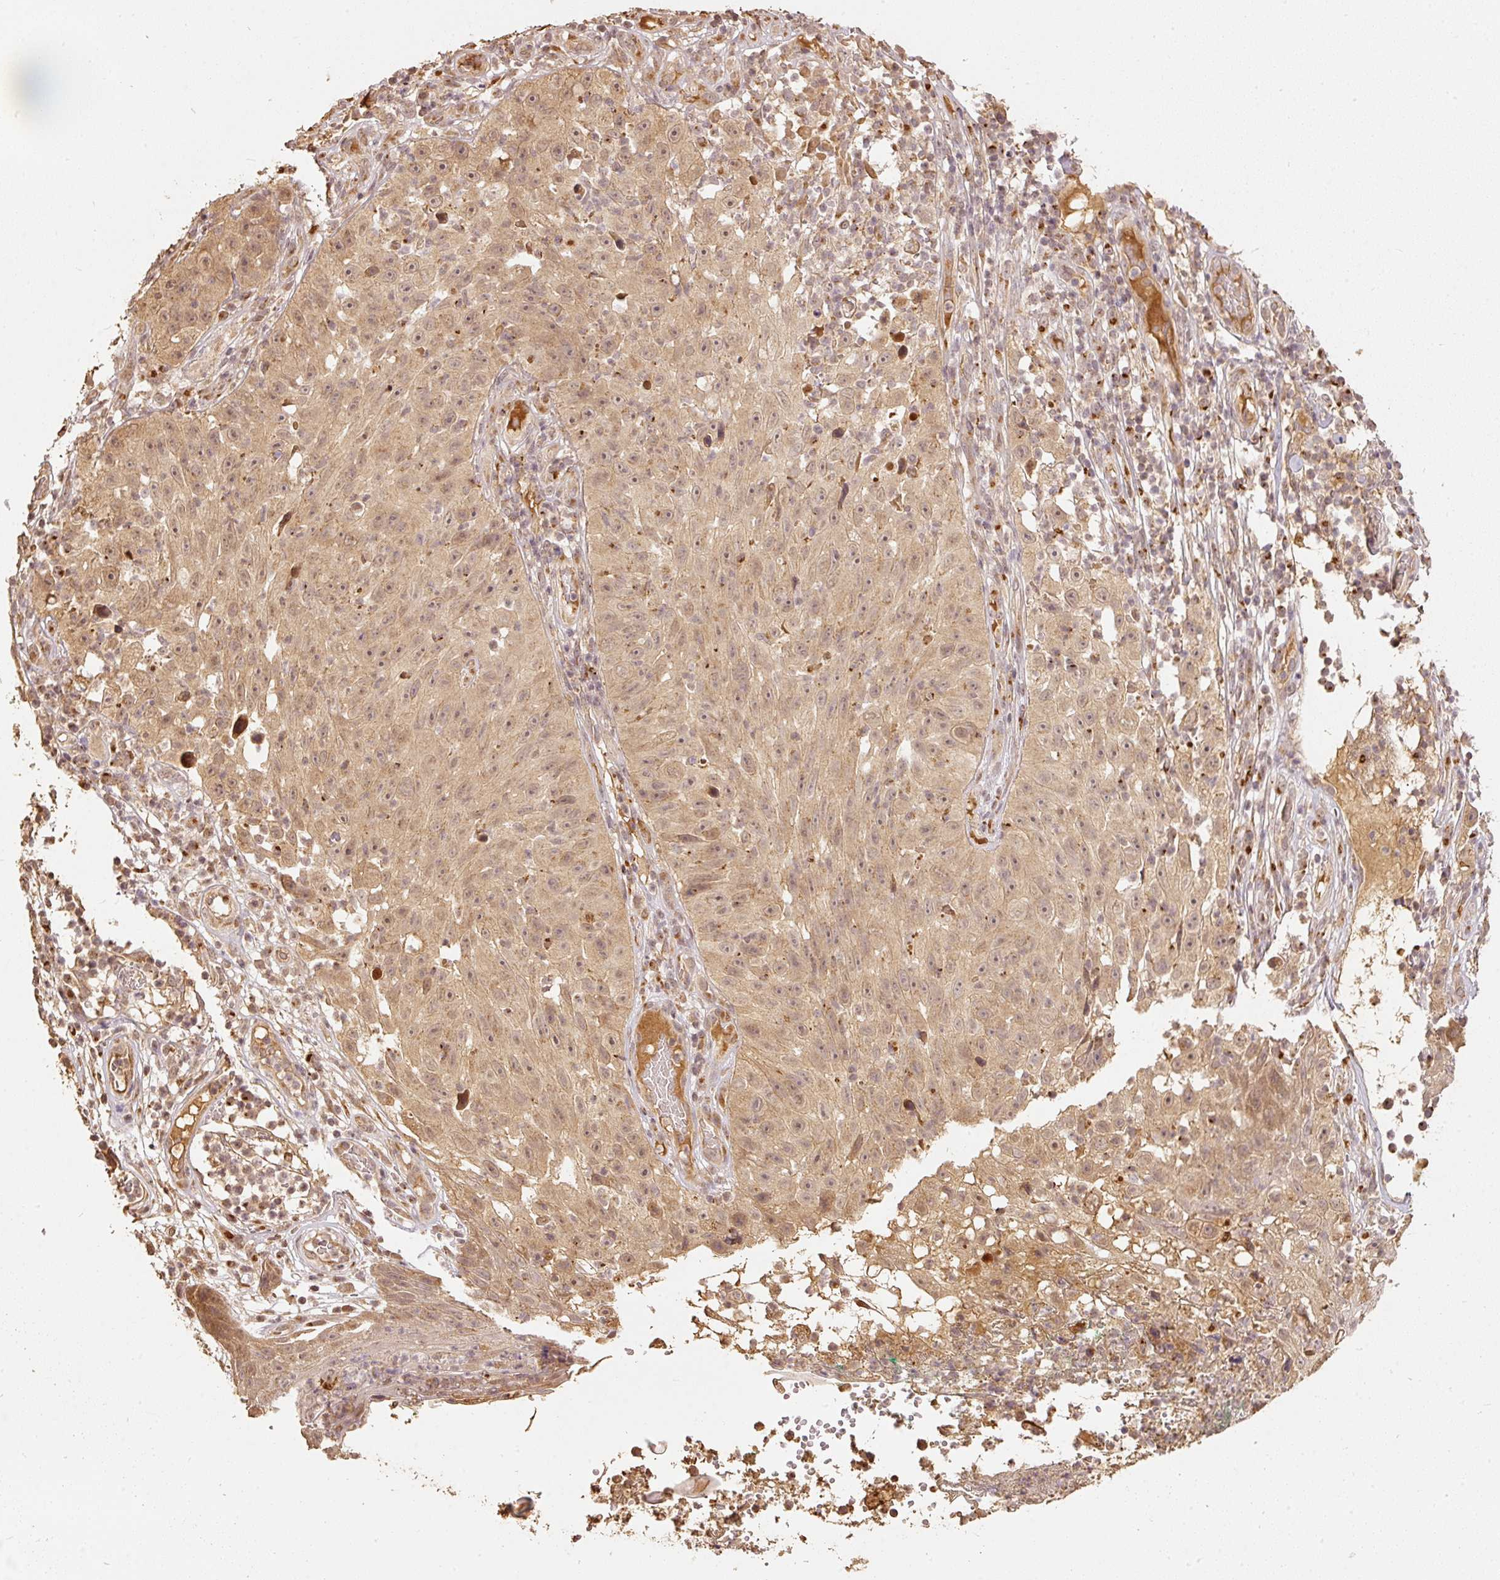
{"staining": {"intensity": "weak", "quantity": ">75%", "location": "cytoplasmic/membranous"}, "tissue": "skin cancer", "cell_type": "Tumor cells", "image_type": "cancer", "snomed": [{"axis": "morphology", "description": "Squamous cell carcinoma, NOS"}, {"axis": "topography", "description": "Skin"}], "caption": "The photomicrograph exhibits a brown stain indicating the presence of a protein in the cytoplasmic/membranous of tumor cells in skin cancer.", "gene": "FUT8", "patient": {"sex": "female", "age": 87}}